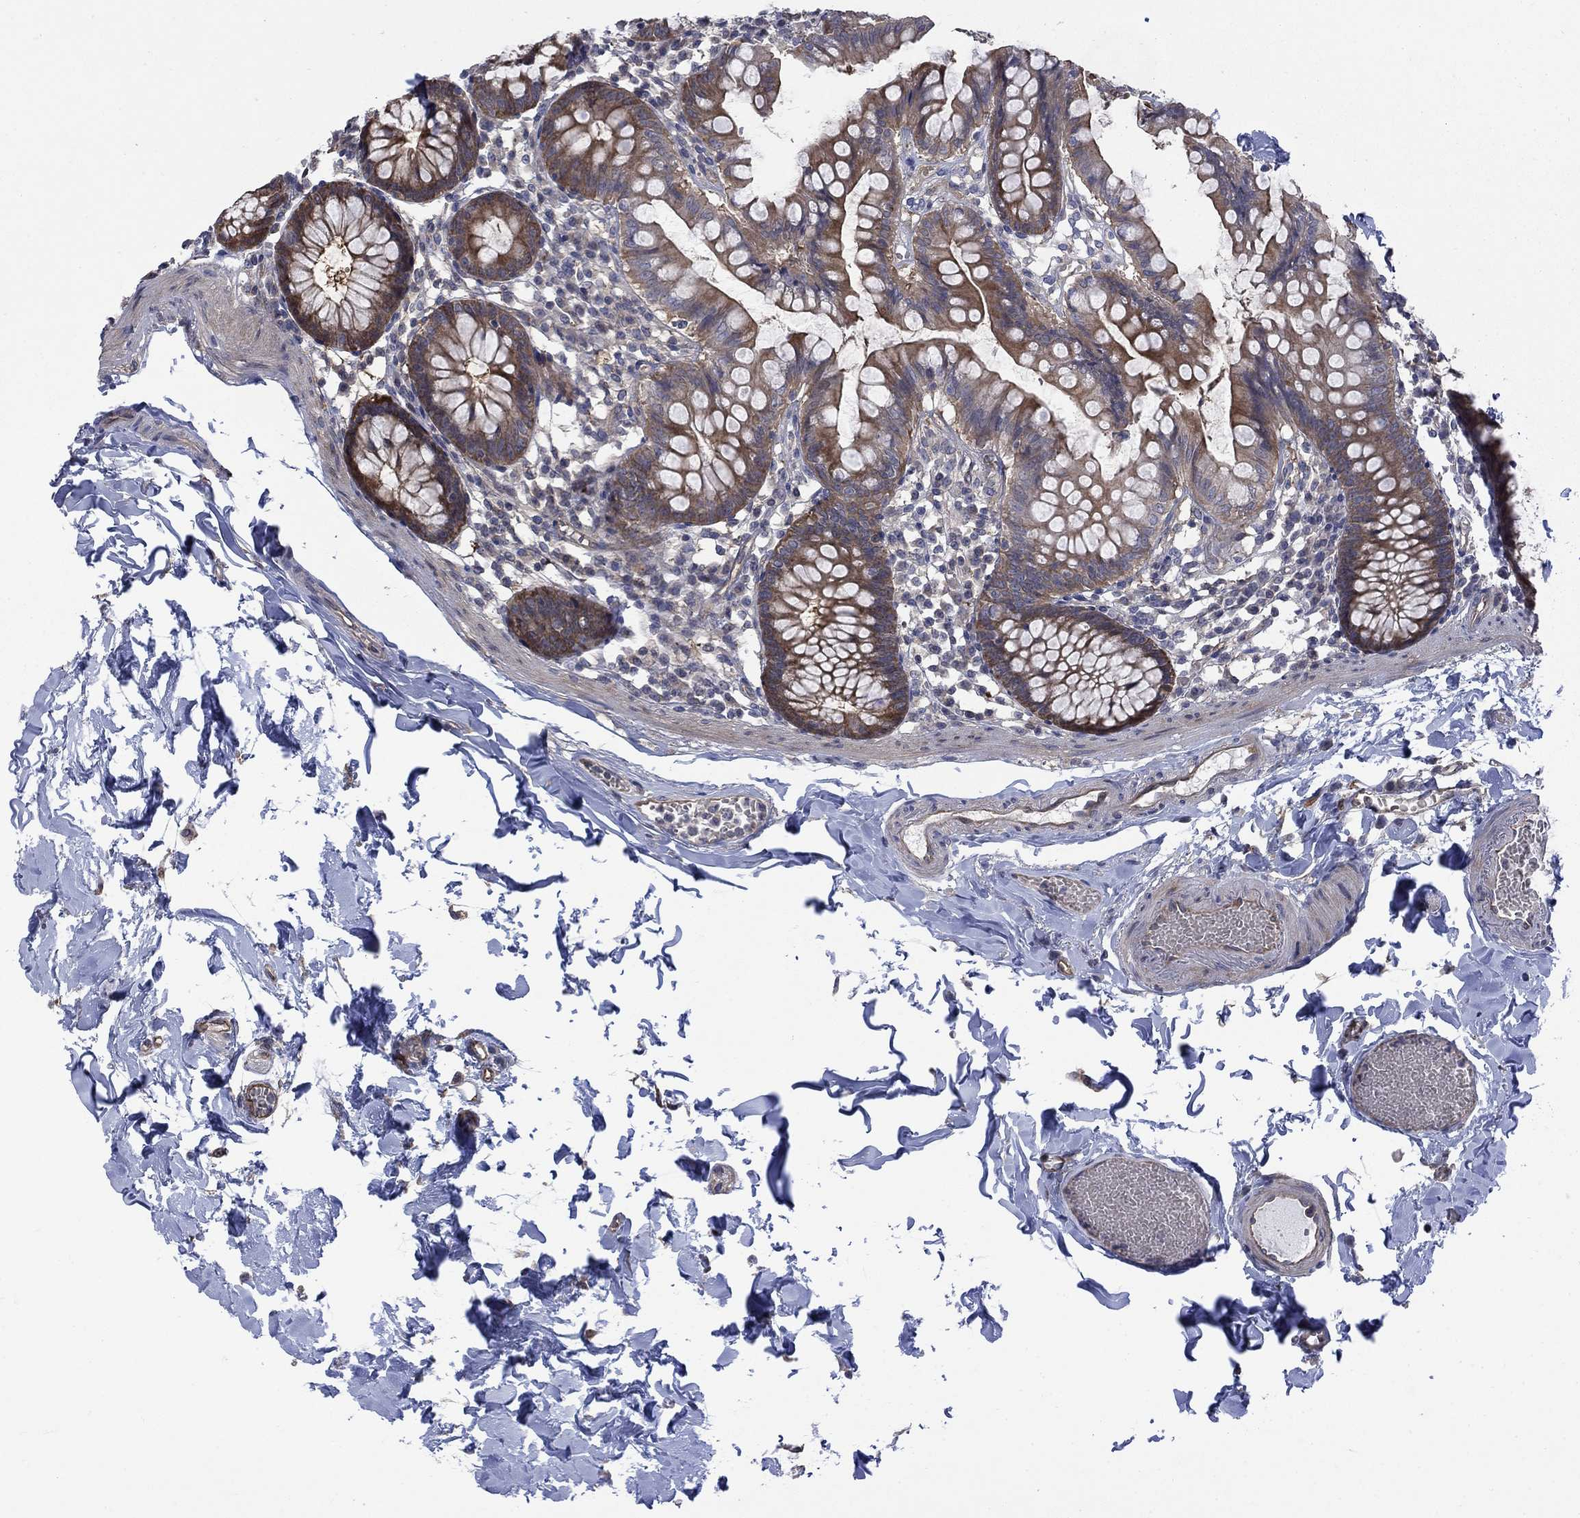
{"staining": {"intensity": "strong", "quantity": "25%-75%", "location": "cytoplasmic/membranous"}, "tissue": "small intestine", "cell_type": "Glandular cells", "image_type": "normal", "snomed": [{"axis": "morphology", "description": "Normal tissue, NOS"}, {"axis": "topography", "description": "Small intestine"}], "caption": "Protein analysis of unremarkable small intestine shows strong cytoplasmic/membranous expression in about 25%-75% of glandular cells. (Stains: DAB (3,3'-diaminobenzidine) in brown, nuclei in blue, Microscopy: brightfield microscopy at high magnification).", "gene": "PDZD2", "patient": {"sex": "female", "age": 90}}